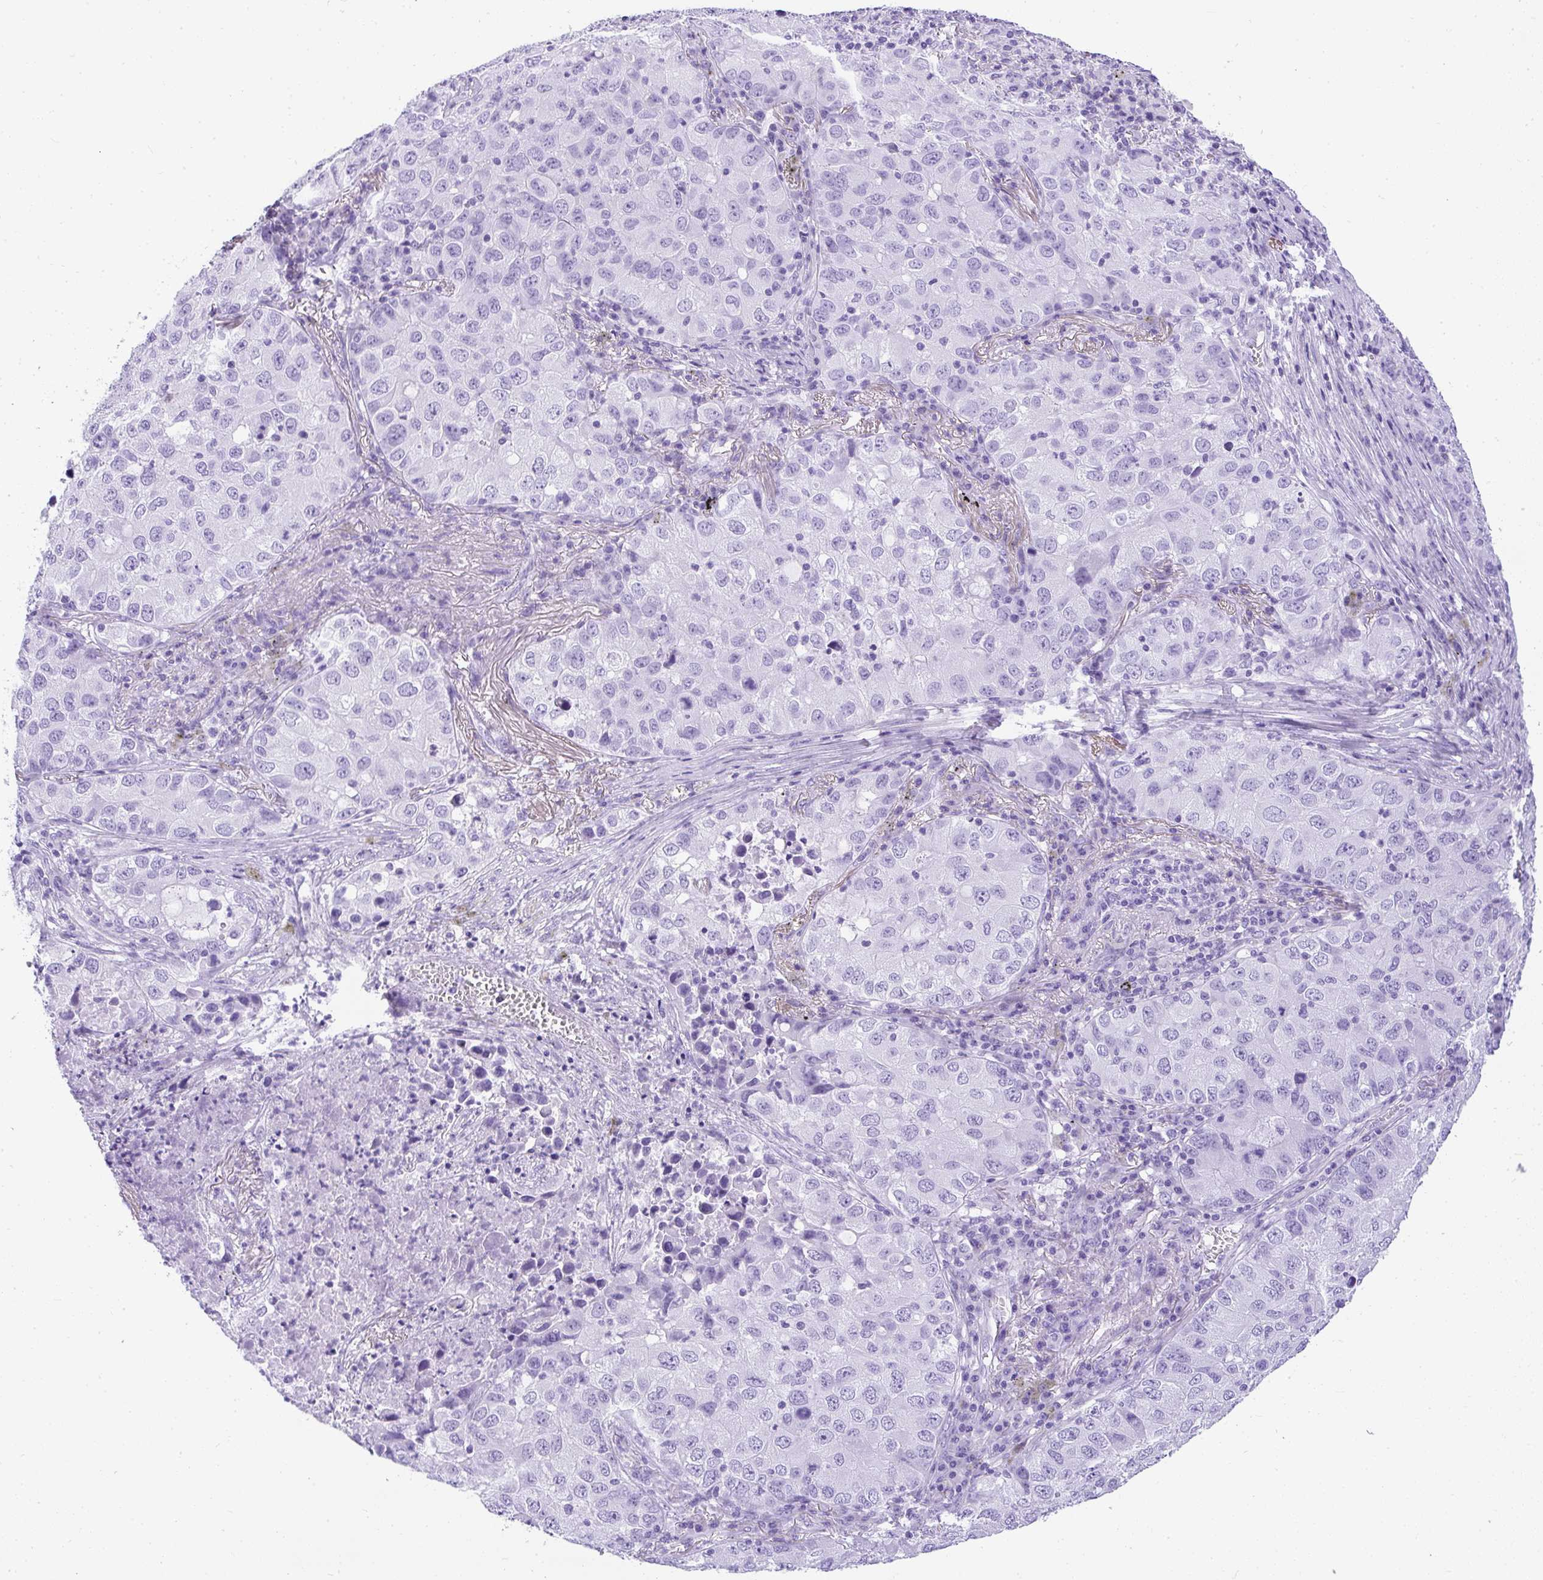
{"staining": {"intensity": "negative", "quantity": "none", "location": "none"}, "tissue": "lung cancer", "cell_type": "Tumor cells", "image_type": "cancer", "snomed": [{"axis": "morphology", "description": "Normal morphology"}, {"axis": "morphology", "description": "Adenocarcinoma, NOS"}, {"axis": "topography", "description": "Lymph node"}, {"axis": "topography", "description": "Lung"}], "caption": "Immunohistochemical staining of adenocarcinoma (lung) exhibits no significant positivity in tumor cells.", "gene": "AVIL", "patient": {"sex": "female", "age": 51}}